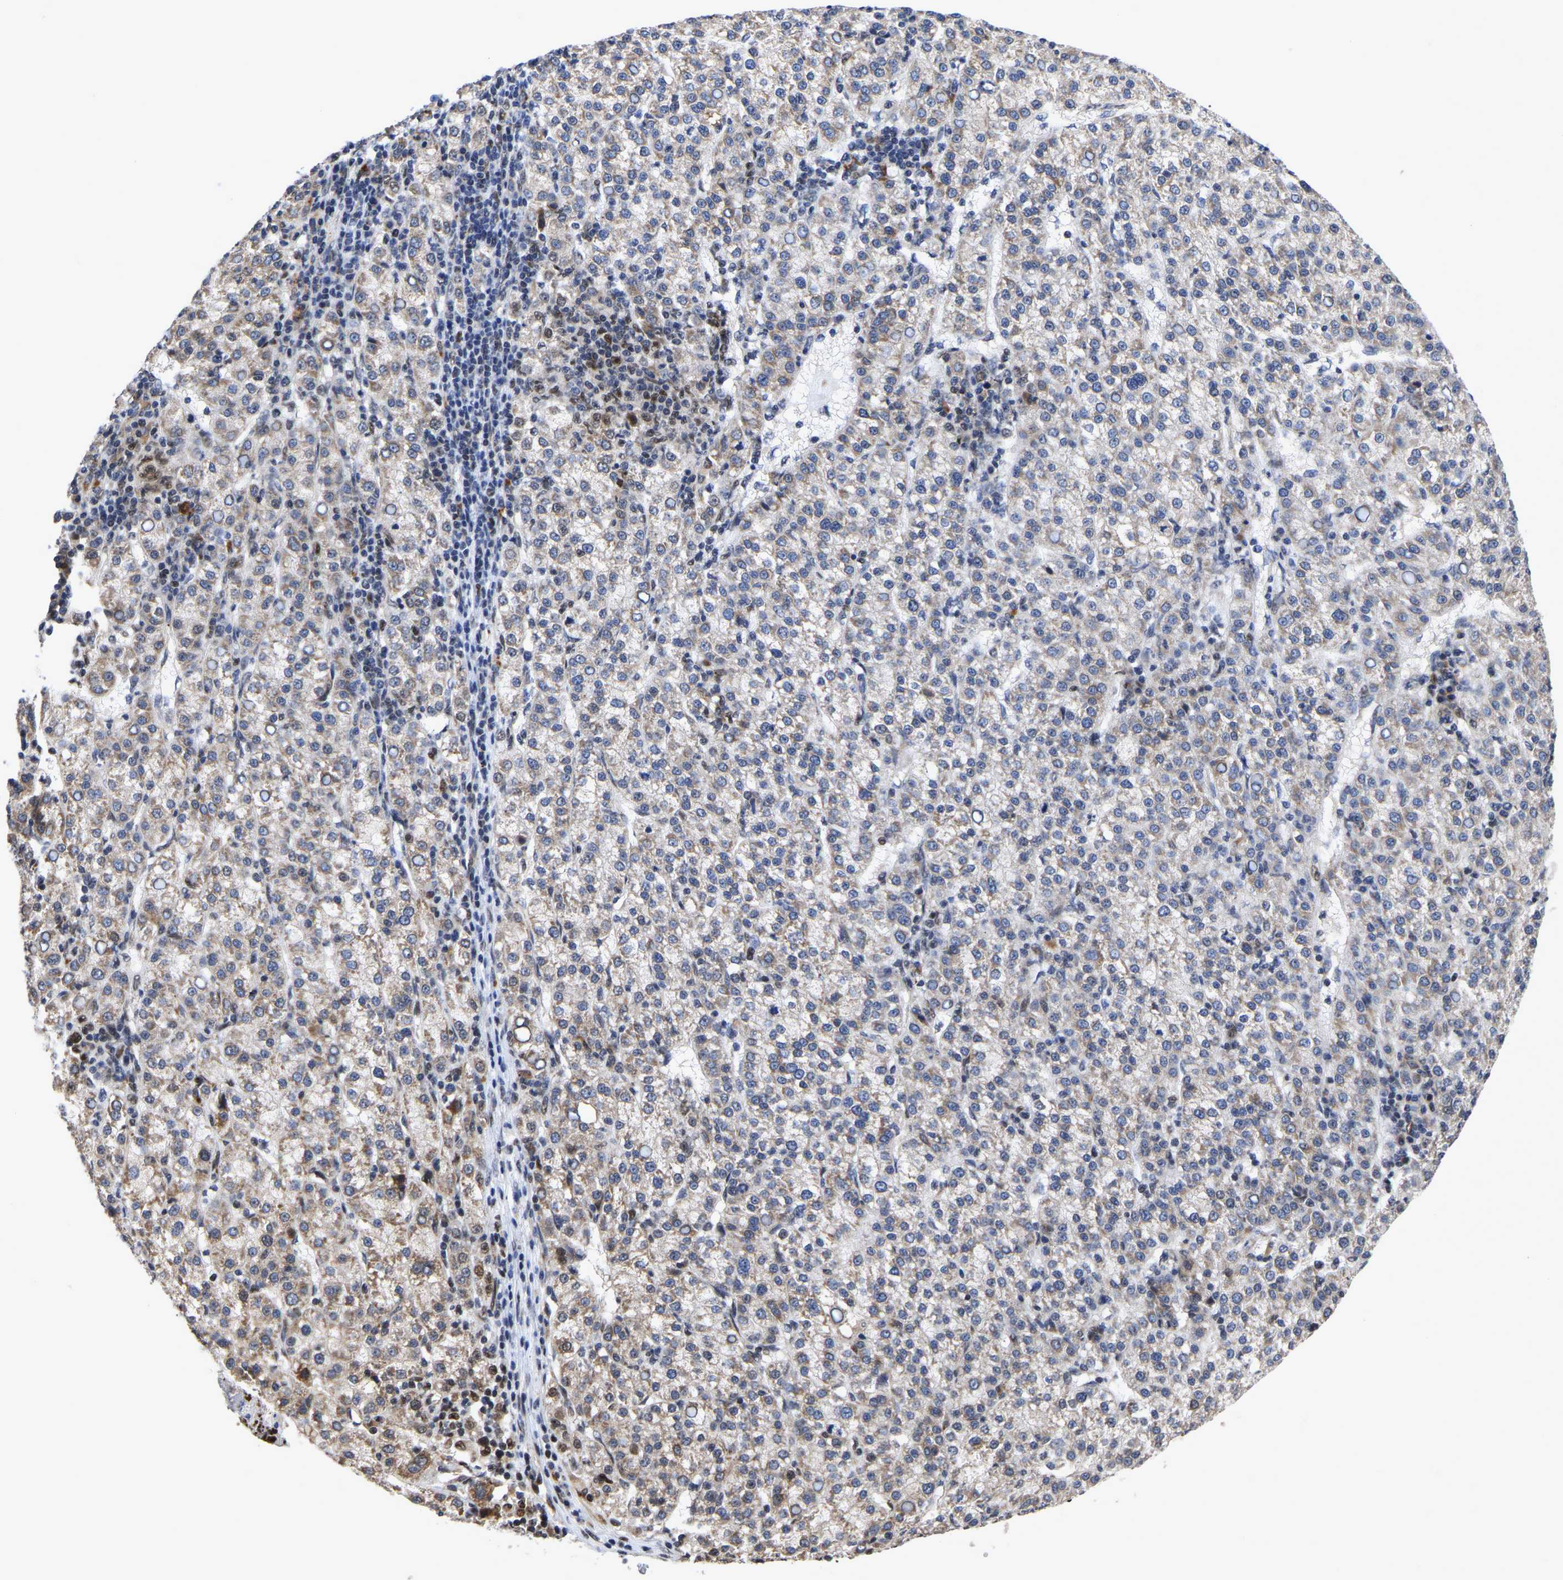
{"staining": {"intensity": "weak", "quantity": "25%-75%", "location": "cytoplasmic/membranous"}, "tissue": "liver cancer", "cell_type": "Tumor cells", "image_type": "cancer", "snomed": [{"axis": "morphology", "description": "Carcinoma, Hepatocellular, NOS"}, {"axis": "topography", "description": "Liver"}], "caption": "Protein analysis of liver cancer (hepatocellular carcinoma) tissue reveals weak cytoplasmic/membranous expression in about 25%-75% of tumor cells.", "gene": "JUNB", "patient": {"sex": "female", "age": 58}}